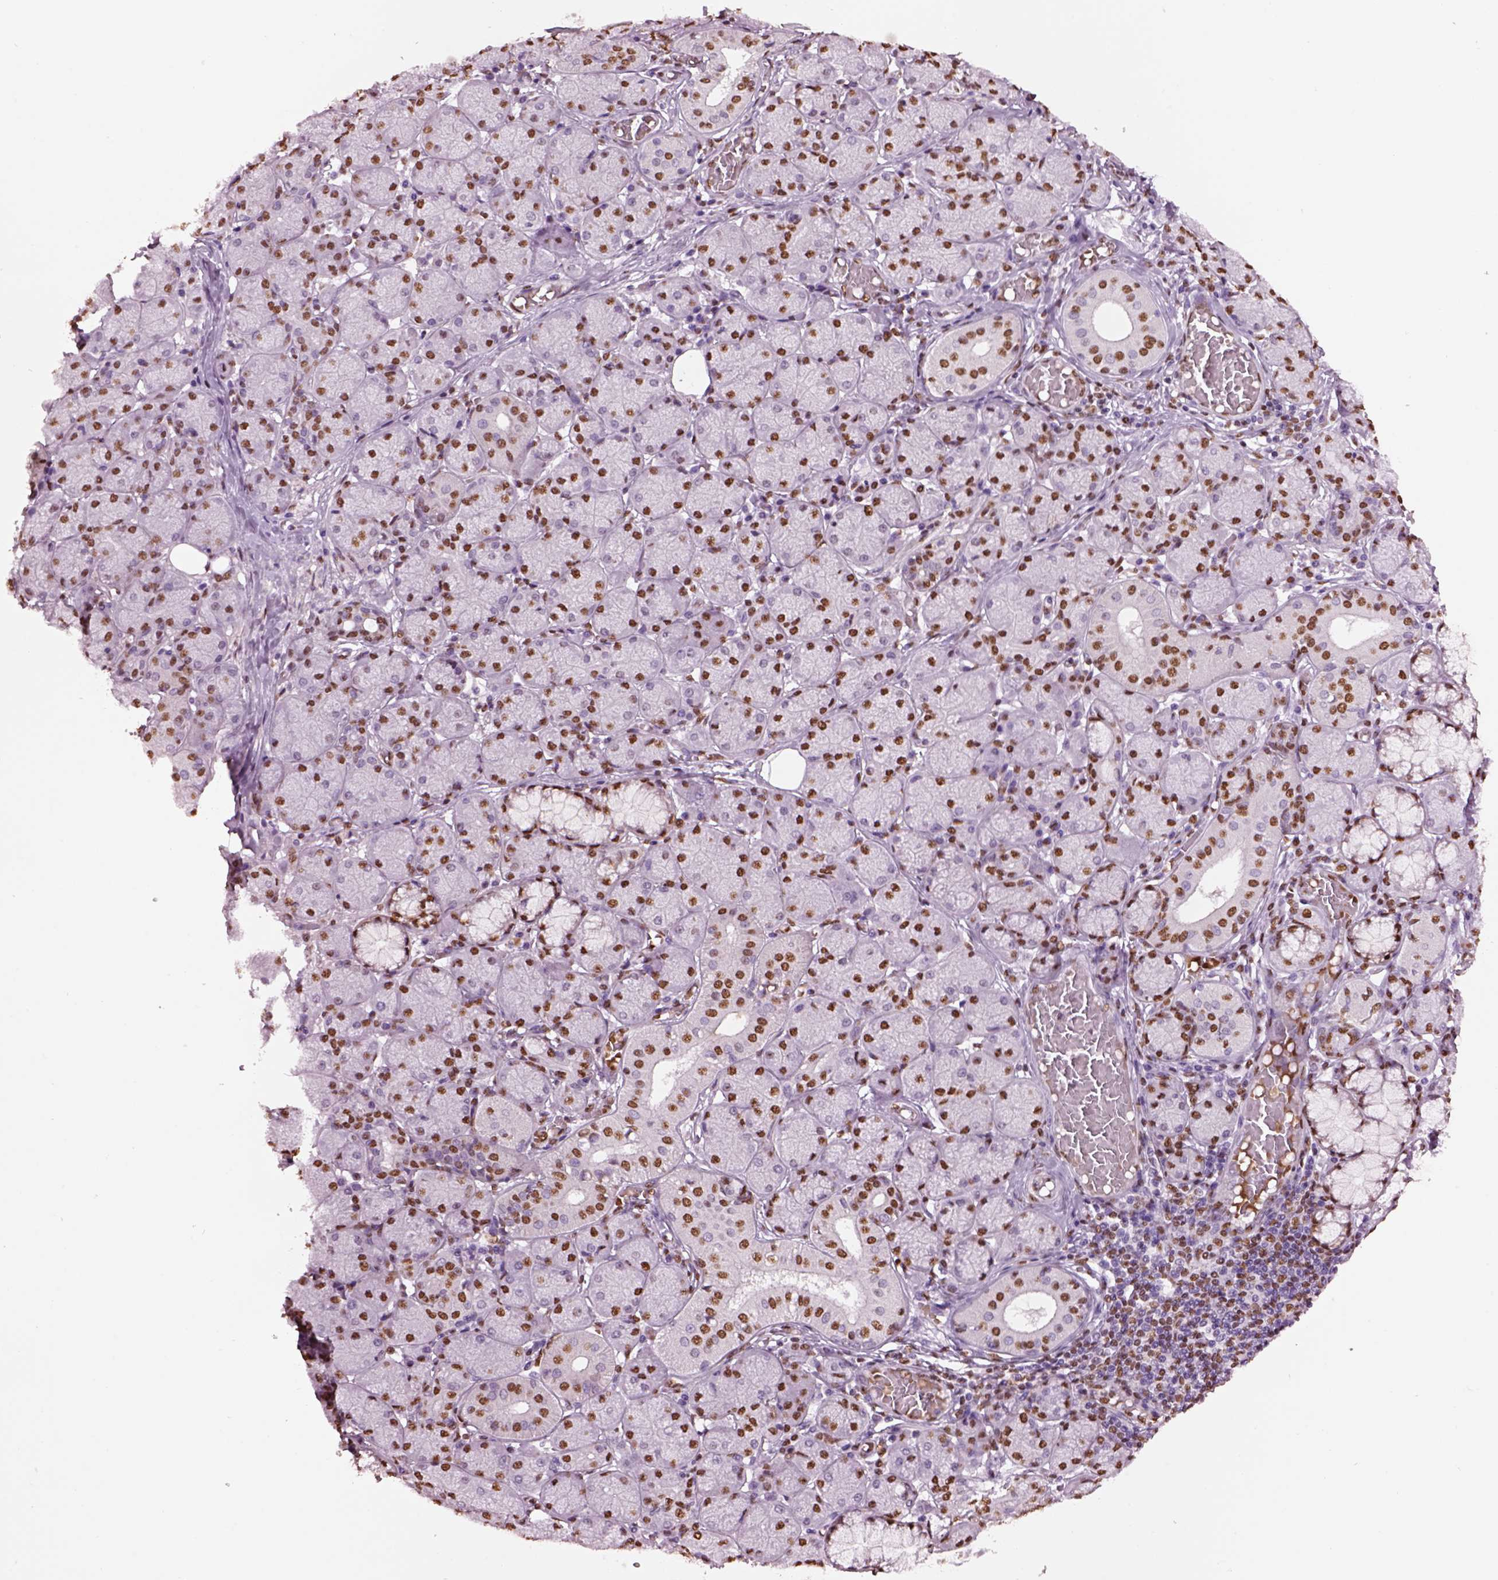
{"staining": {"intensity": "strong", "quantity": "25%-75%", "location": "nuclear"}, "tissue": "salivary gland", "cell_type": "Glandular cells", "image_type": "normal", "snomed": [{"axis": "morphology", "description": "Normal tissue, NOS"}, {"axis": "topography", "description": "Salivary gland"}, {"axis": "topography", "description": "Peripheral nerve tissue"}], "caption": "This is a histology image of immunohistochemistry (IHC) staining of unremarkable salivary gland, which shows strong expression in the nuclear of glandular cells.", "gene": "DDX3X", "patient": {"sex": "female", "age": 24}}